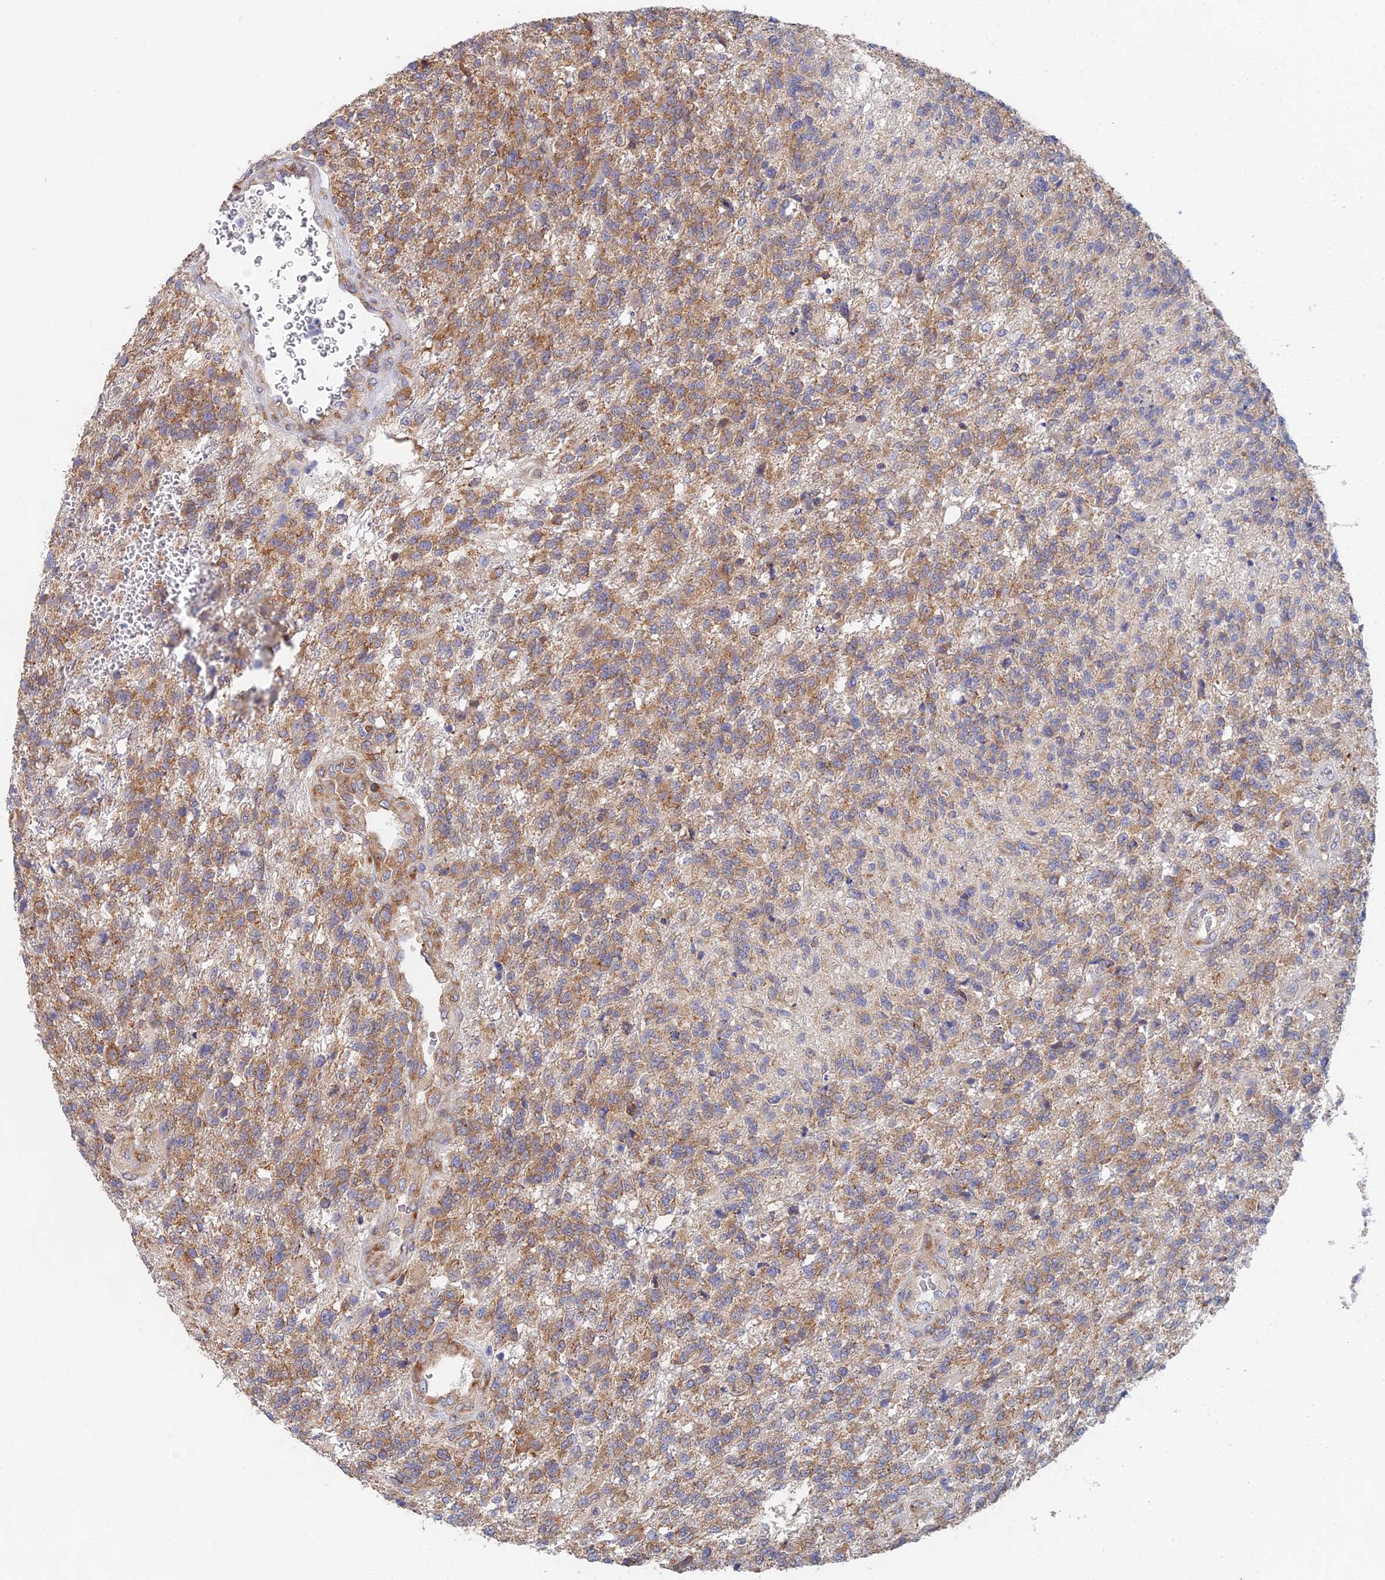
{"staining": {"intensity": "moderate", "quantity": ">75%", "location": "cytoplasmic/membranous"}, "tissue": "glioma", "cell_type": "Tumor cells", "image_type": "cancer", "snomed": [{"axis": "morphology", "description": "Glioma, malignant, High grade"}, {"axis": "topography", "description": "Brain"}], "caption": "About >75% of tumor cells in malignant high-grade glioma demonstrate moderate cytoplasmic/membranous protein expression as visualized by brown immunohistochemical staining.", "gene": "ELOF1", "patient": {"sex": "male", "age": 56}}